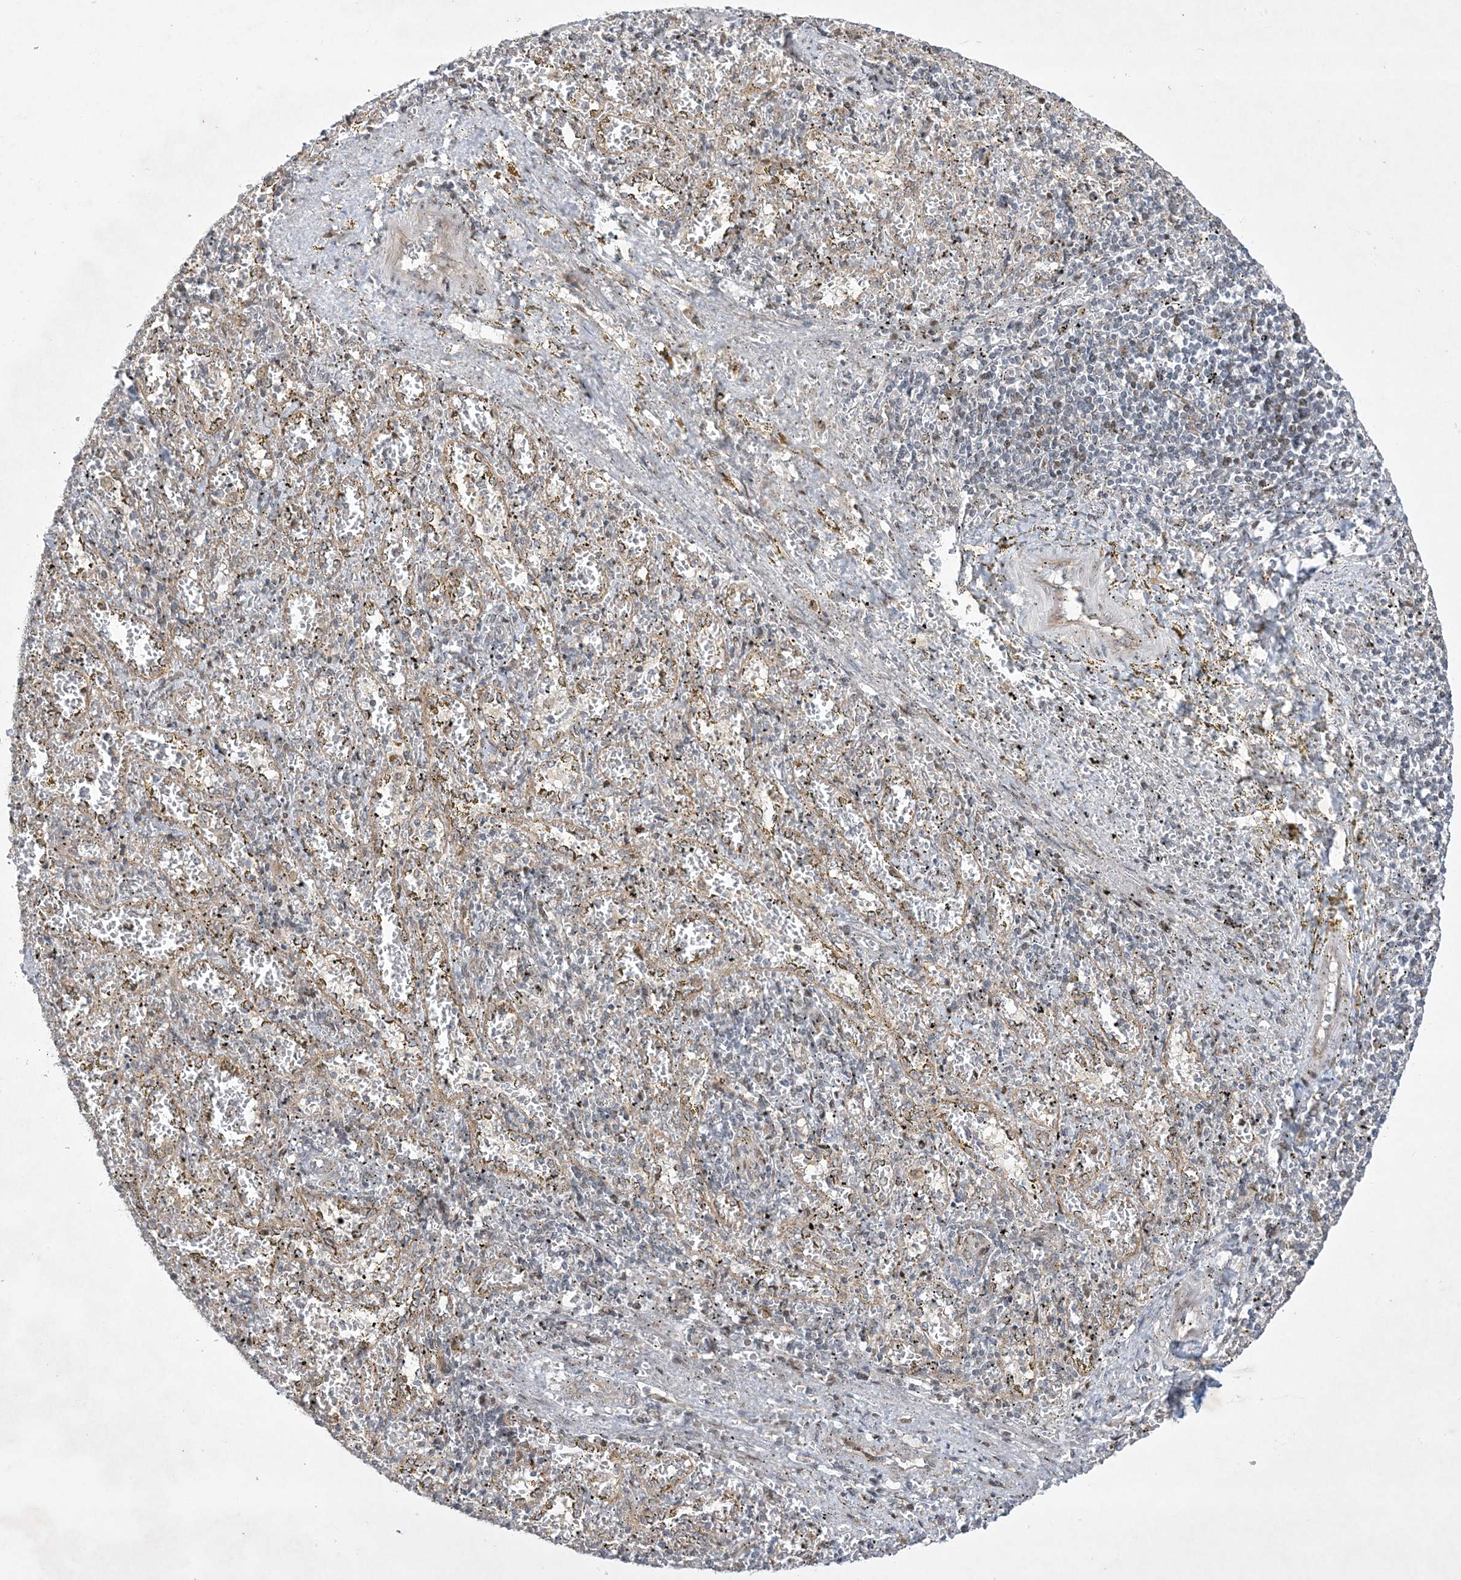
{"staining": {"intensity": "negative", "quantity": "none", "location": "none"}, "tissue": "spleen", "cell_type": "Cells in red pulp", "image_type": "normal", "snomed": [{"axis": "morphology", "description": "Normal tissue, NOS"}, {"axis": "topography", "description": "Spleen"}], "caption": "Photomicrograph shows no protein positivity in cells in red pulp of unremarkable spleen. Nuclei are stained in blue.", "gene": "SOGA3", "patient": {"sex": "male", "age": 11}}